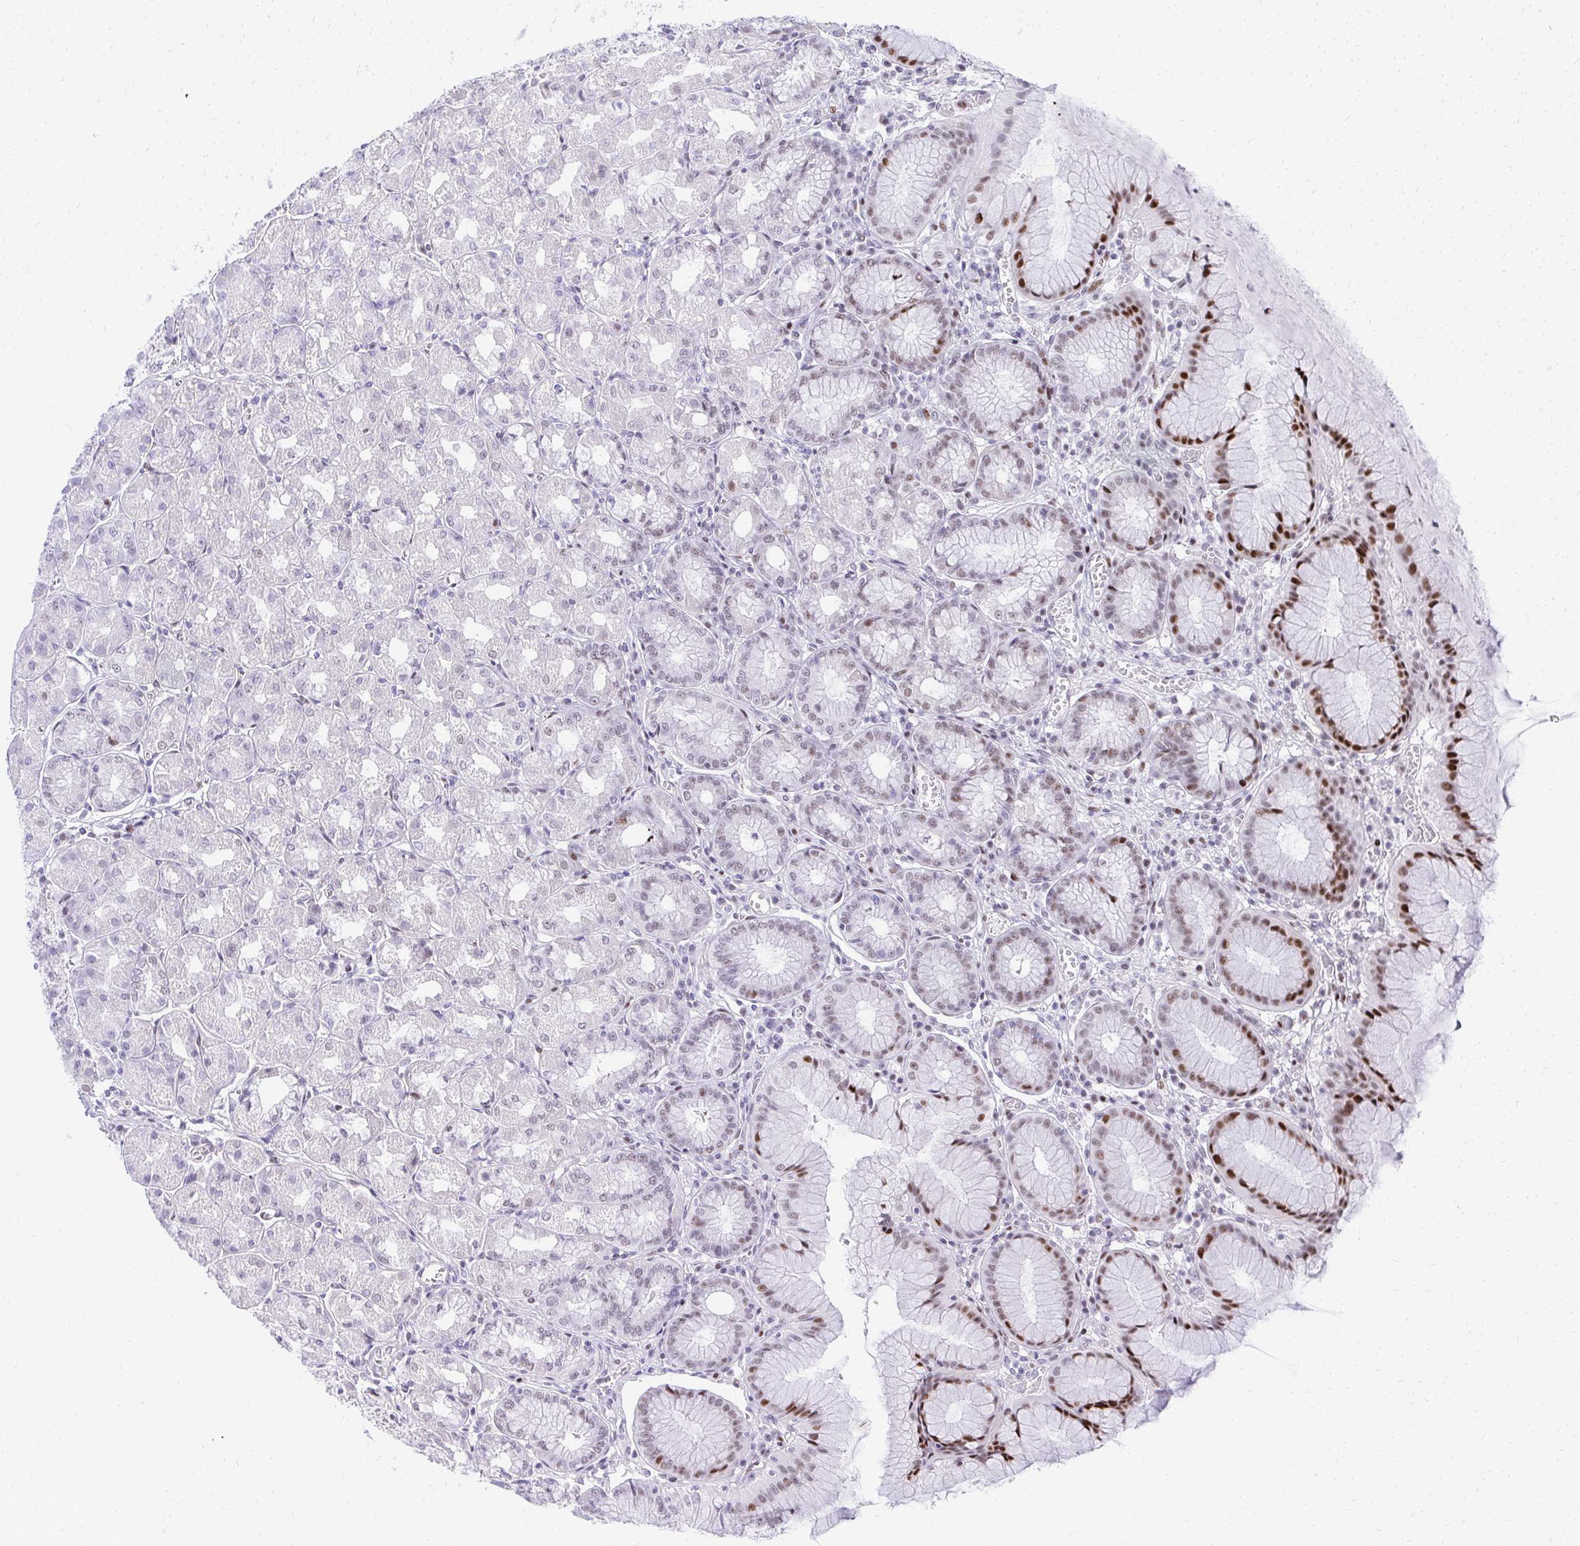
{"staining": {"intensity": "strong", "quantity": "<25%", "location": "nuclear"}, "tissue": "stomach", "cell_type": "Glandular cells", "image_type": "normal", "snomed": [{"axis": "morphology", "description": "Normal tissue, NOS"}, {"axis": "topography", "description": "Stomach"}], "caption": "Immunohistochemical staining of unremarkable stomach shows <25% levels of strong nuclear protein positivity in about <25% of glandular cells. (DAB (3,3'-diaminobenzidine) = brown stain, brightfield microscopy at high magnification).", "gene": "GLDN", "patient": {"sex": "male", "age": 55}}